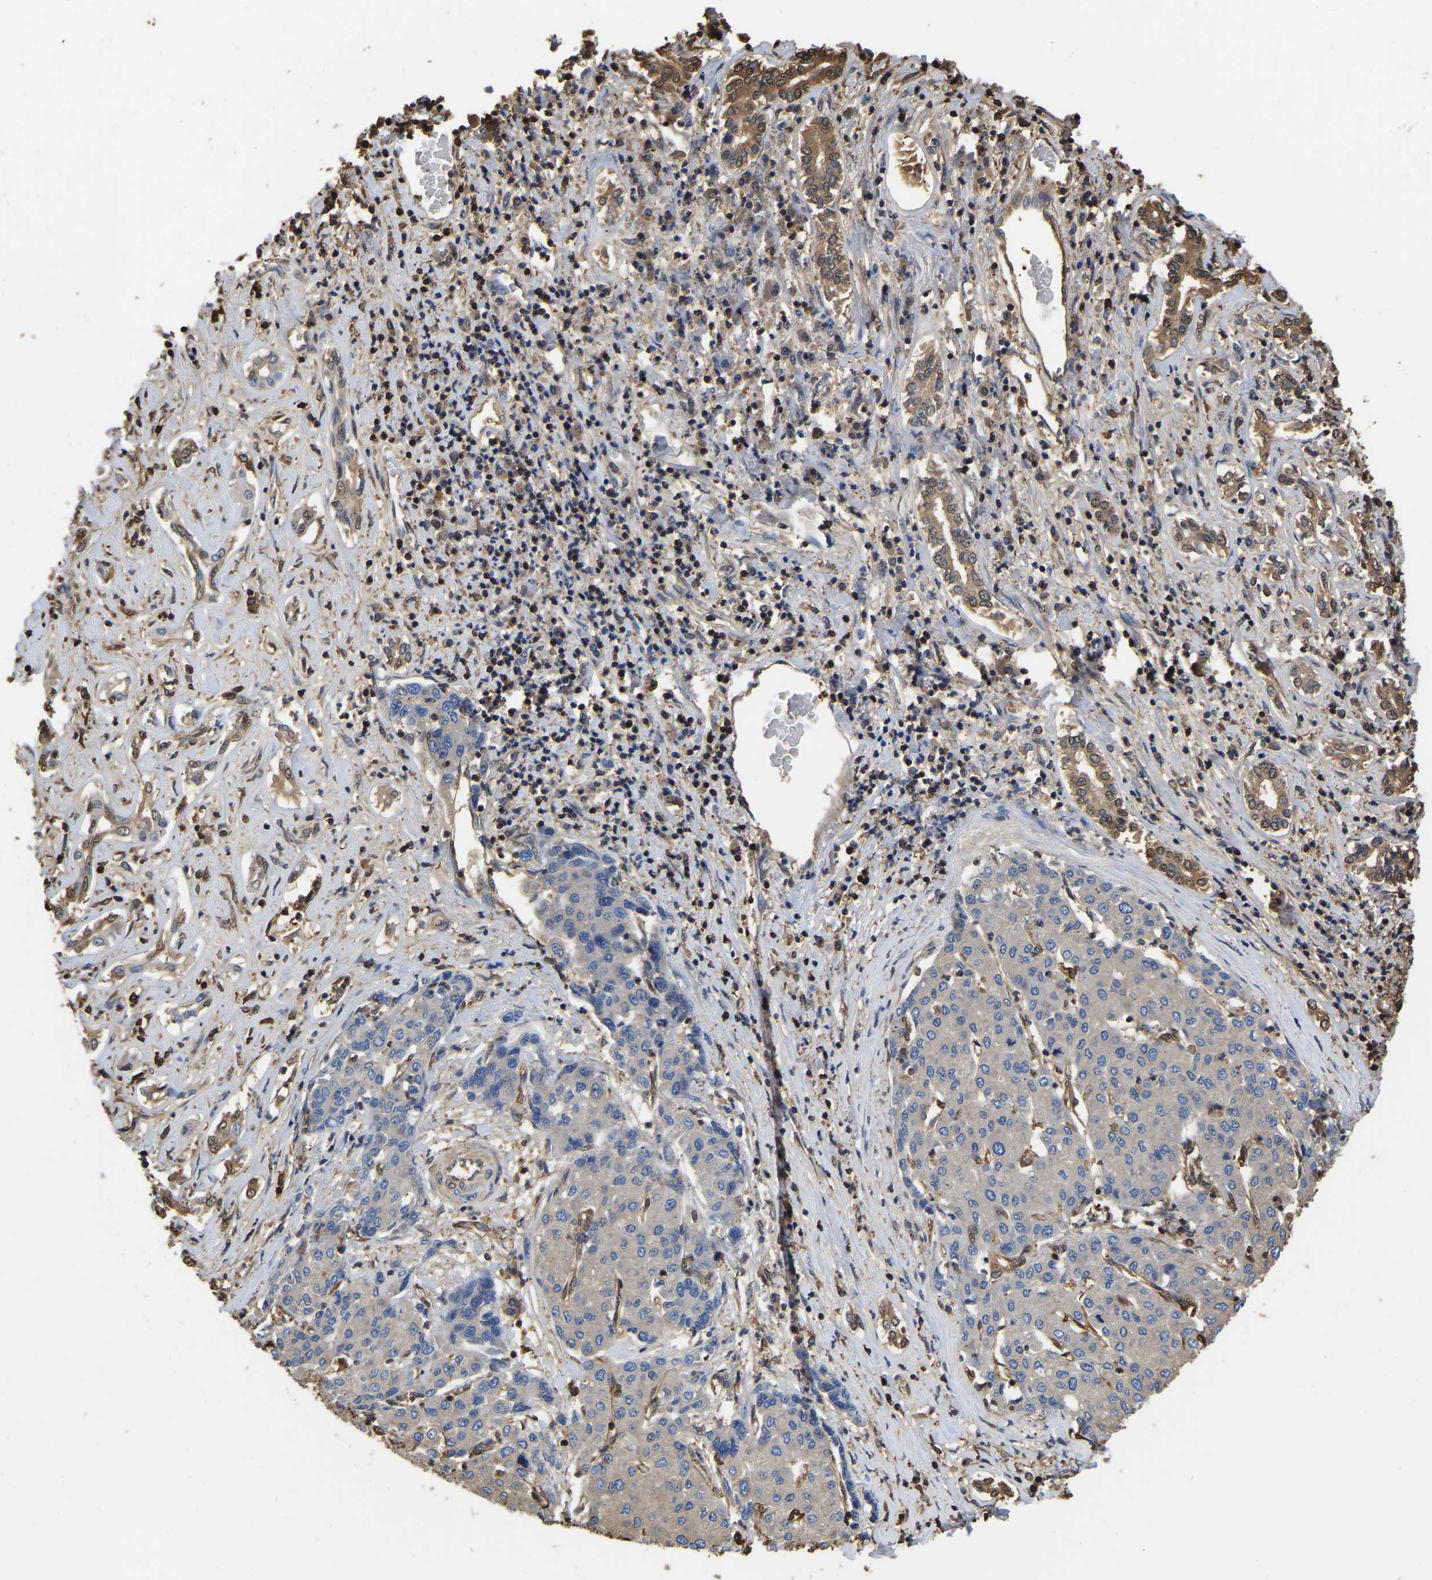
{"staining": {"intensity": "negative", "quantity": "none", "location": "none"}, "tissue": "liver cancer", "cell_type": "Tumor cells", "image_type": "cancer", "snomed": [{"axis": "morphology", "description": "Carcinoma, Hepatocellular, NOS"}, {"axis": "topography", "description": "Liver"}], "caption": "An immunohistochemistry (IHC) micrograph of liver cancer (hepatocellular carcinoma) is shown. There is no staining in tumor cells of liver cancer (hepatocellular carcinoma). Nuclei are stained in blue.", "gene": "LDHB", "patient": {"sex": "male", "age": 65}}